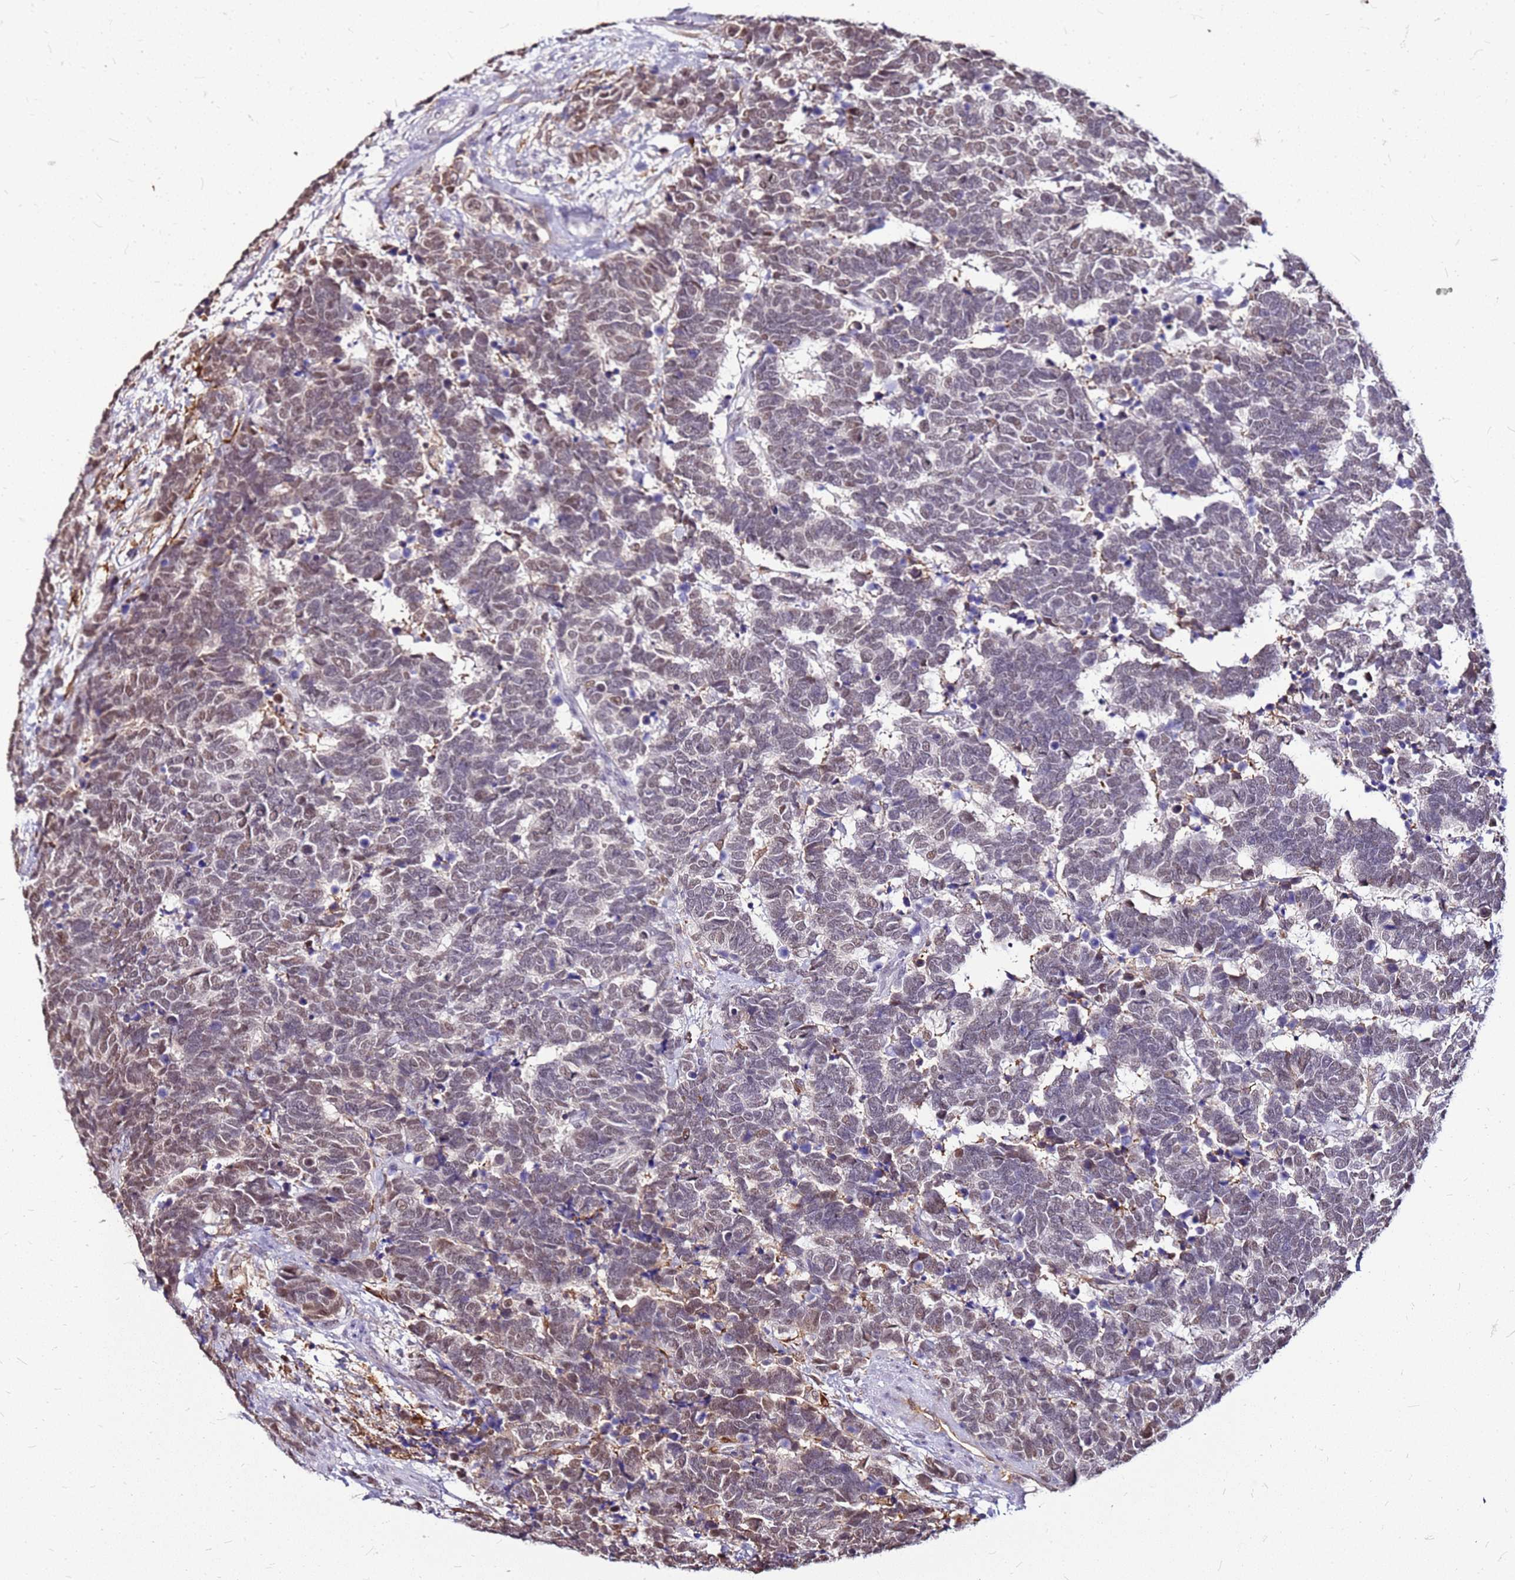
{"staining": {"intensity": "moderate", "quantity": "<25%", "location": "nuclear"}, "tissue": "carcinoid", "cell_type": "Tumor cells", "image_type": "cancer", "snomed": [{"axis": "morphology", "description": "Carcinoma, NOS"}, {"axis": "morphology", "description": "Carcinoid, malignant, NOS"}, {"axis": "topography", "description": "Urinary bladder"}], "caption": "There is low levels of moderate nuclear expression in tumor cells of carcinoma, as demonstrated by immunohistochemical staining (brown color).", "gene": "ALDH1A3", "patient": {"sex": "male", "age": 57}}